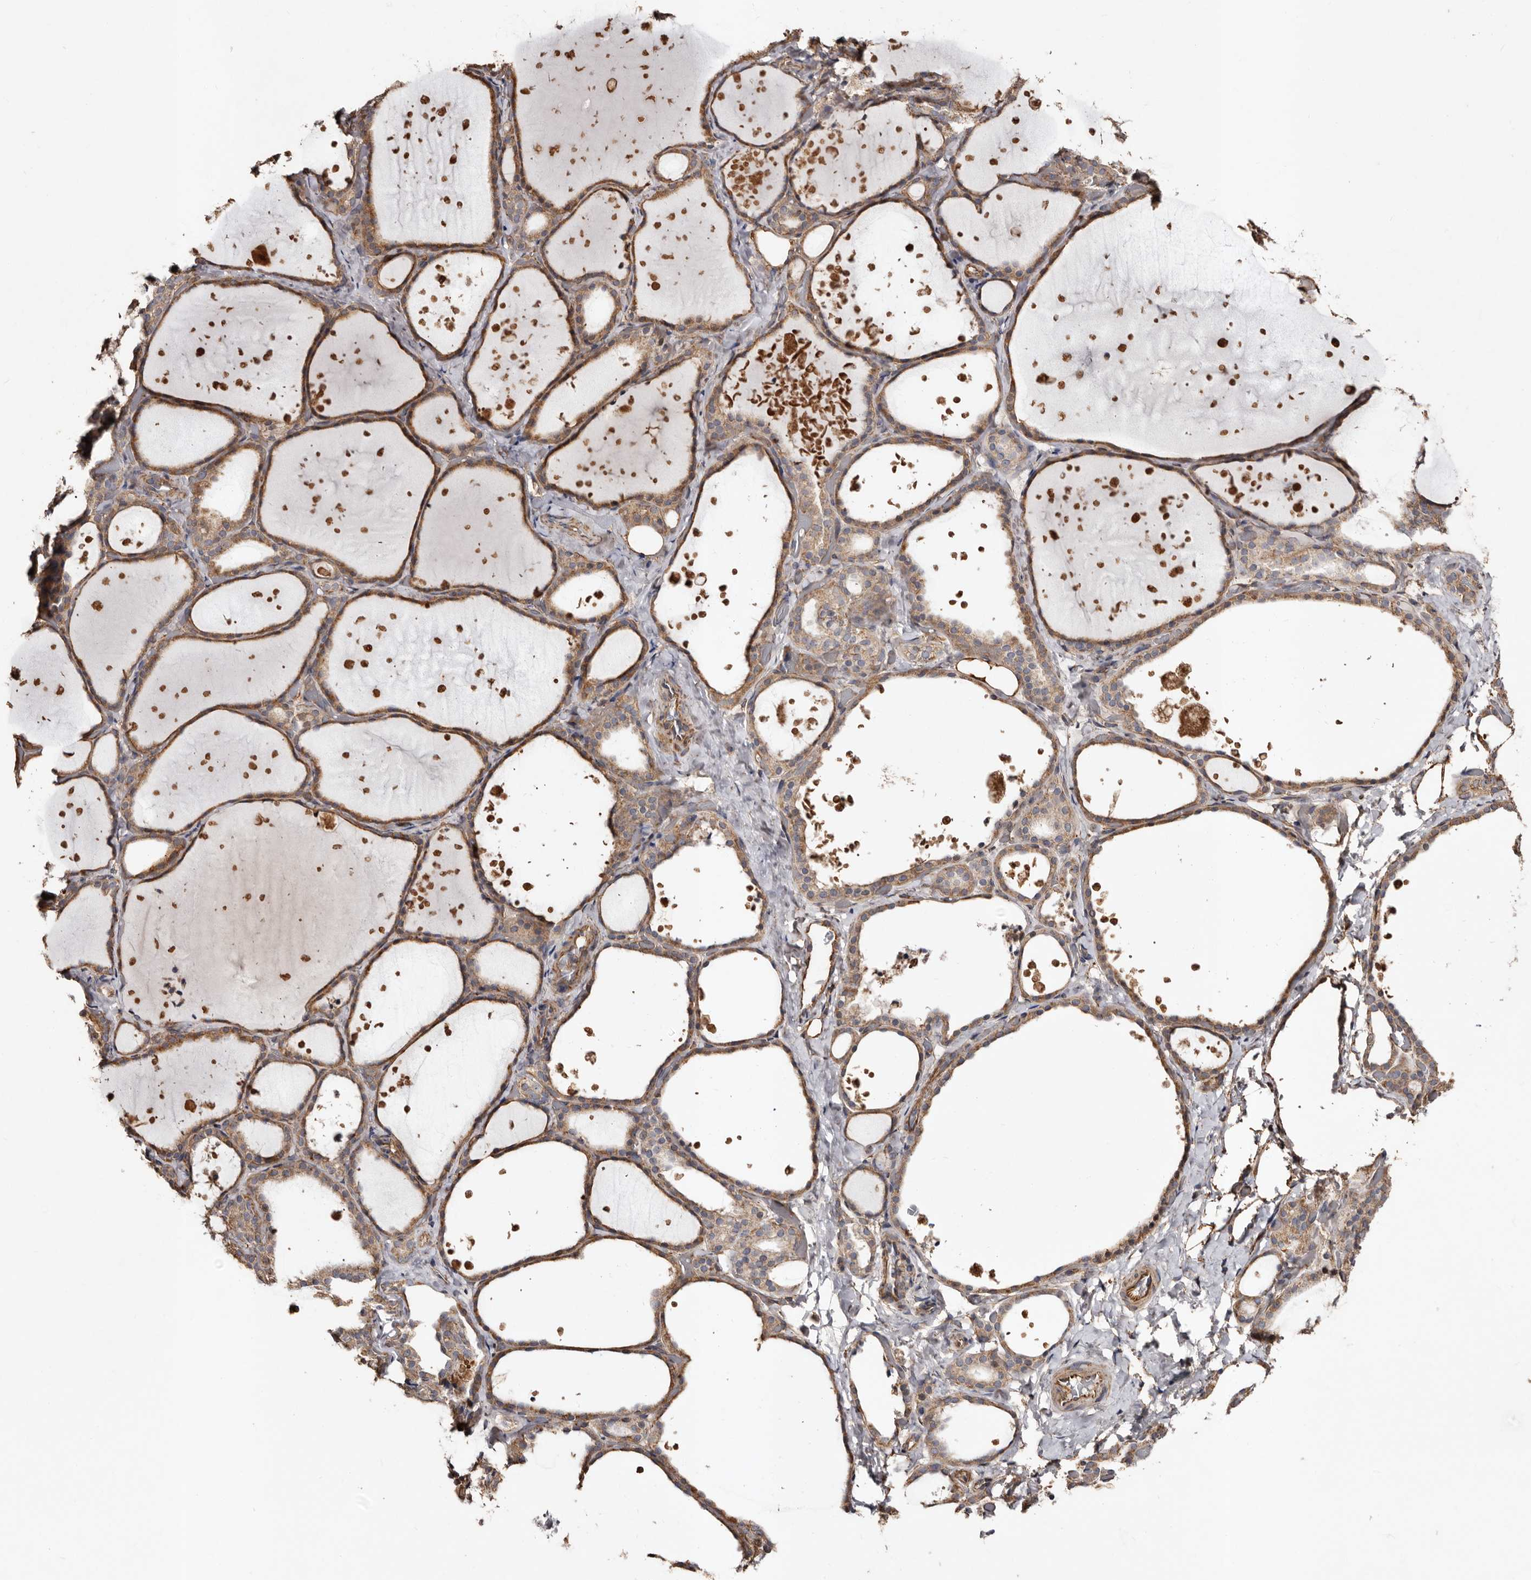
{"staining": {"intensity": "moderate", "quantity": ">75%", "location": "cytoplasmic/membranous"}, "tissue": "thyroid gland", "cell_type": "Glandular cells", "image_type": "normal", "snomed": [{"axis": "morphology", "description": "Normal tissue, NOS"}, {"axis": "topography", "description": "Thyroid gland"}], "caption": "A histopathology image of human thyroid gland stained for a protein shows moderate cytoplasmic/membranous brown staining in glandular cells. Nuclei are stained in blue.", "gene": "MACC1", "patient": {"sex": "female", "age": 44}}